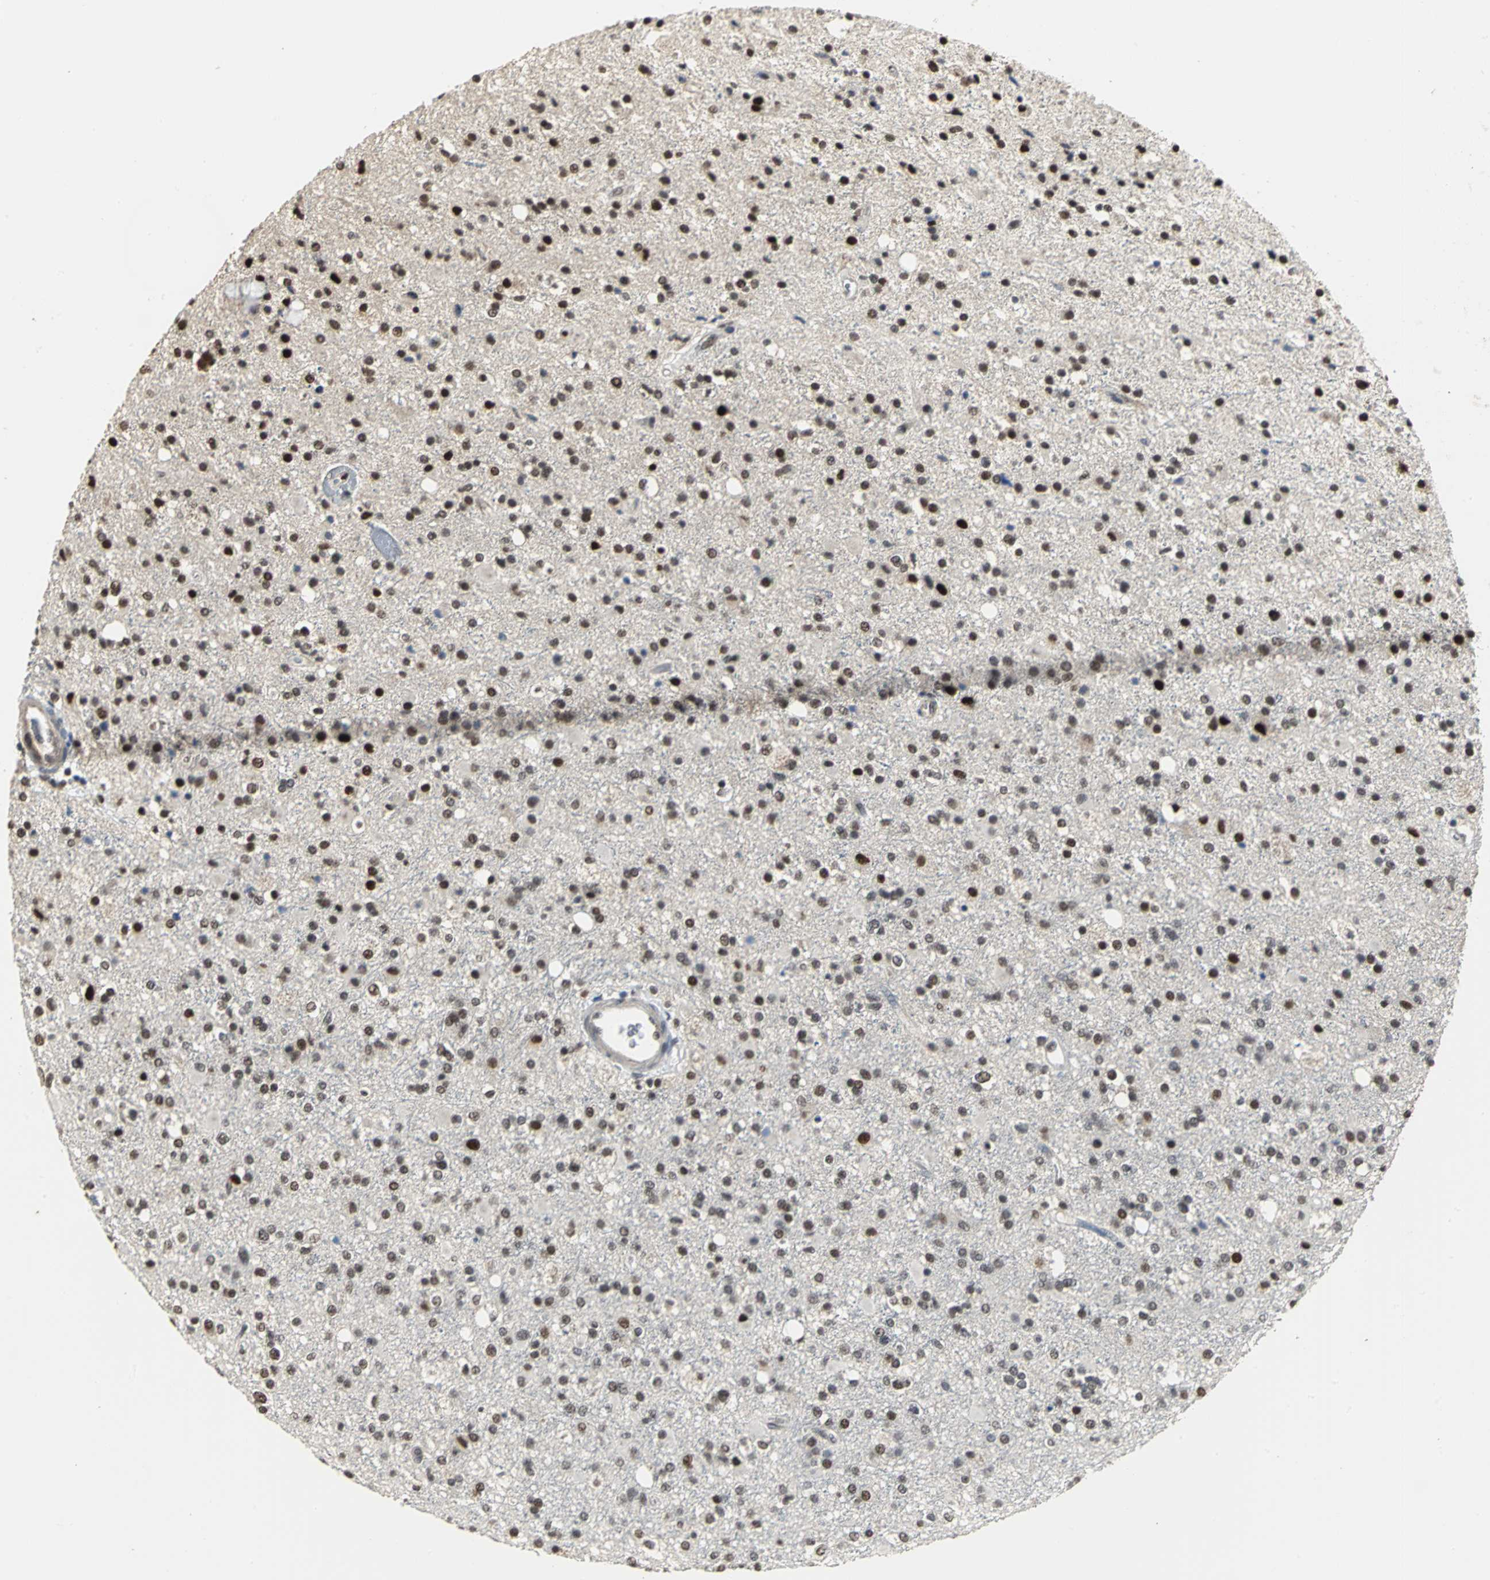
{"staining": {"intensity": "strong", "quantity": ">75%", "location": "nuclear"}, "tissue": "glioma", "cell_type": "Tumor cells", "image_type": "cancer", "snomed": [{"axis": "morphology", "description": "Glioma, malignant, High grade"}, {"axis": "topography", "description": "Brain"}], "caption": "This is a histology image of immunohistochemistry staining of glioma, which shows strong staining in the nuclear of tumor cells.", "gene": "CCDC88C", "patient": {"sex": "male", "age": 33}}